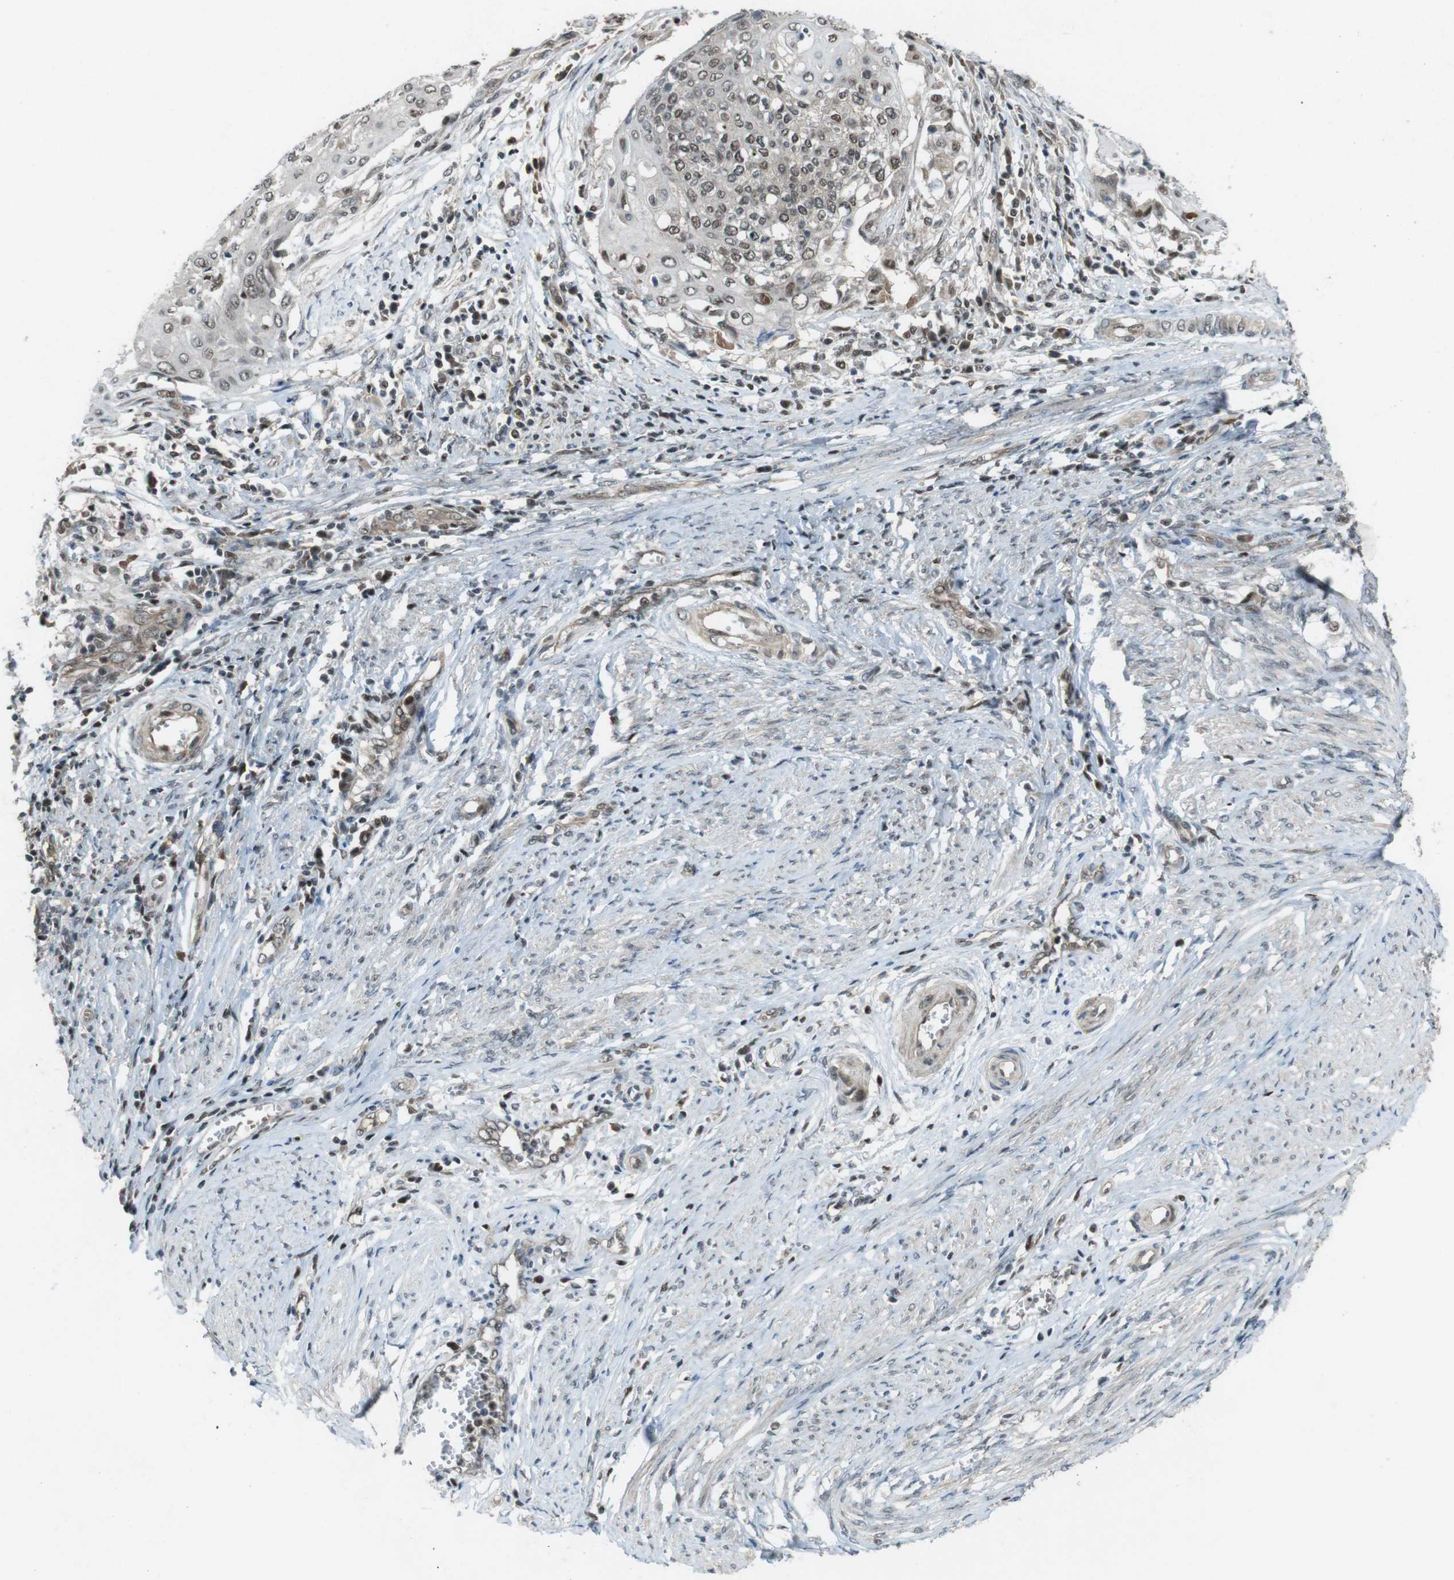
{"staining": {"intensity": "weak", "quantity": ">75%", "location": "nuclear"}, "tissue": "cervical cancer", "cell_type": "Tumor cells", "image_type": "cancer", "snomed": [{"axis": "morphology", "description": "Squamous cell carcinoma, NOS"}, {"axis": "topography", "description": "Cervix"}], "caption": "This histopathology image displays immunohistochemistry (IHC) staining of human cervical cancer, with low weak nuclear staining in approximately >75% of tumor cells.", "gene": "MAPKAPK5", "patient": {"sex": "female", "age": 39}}